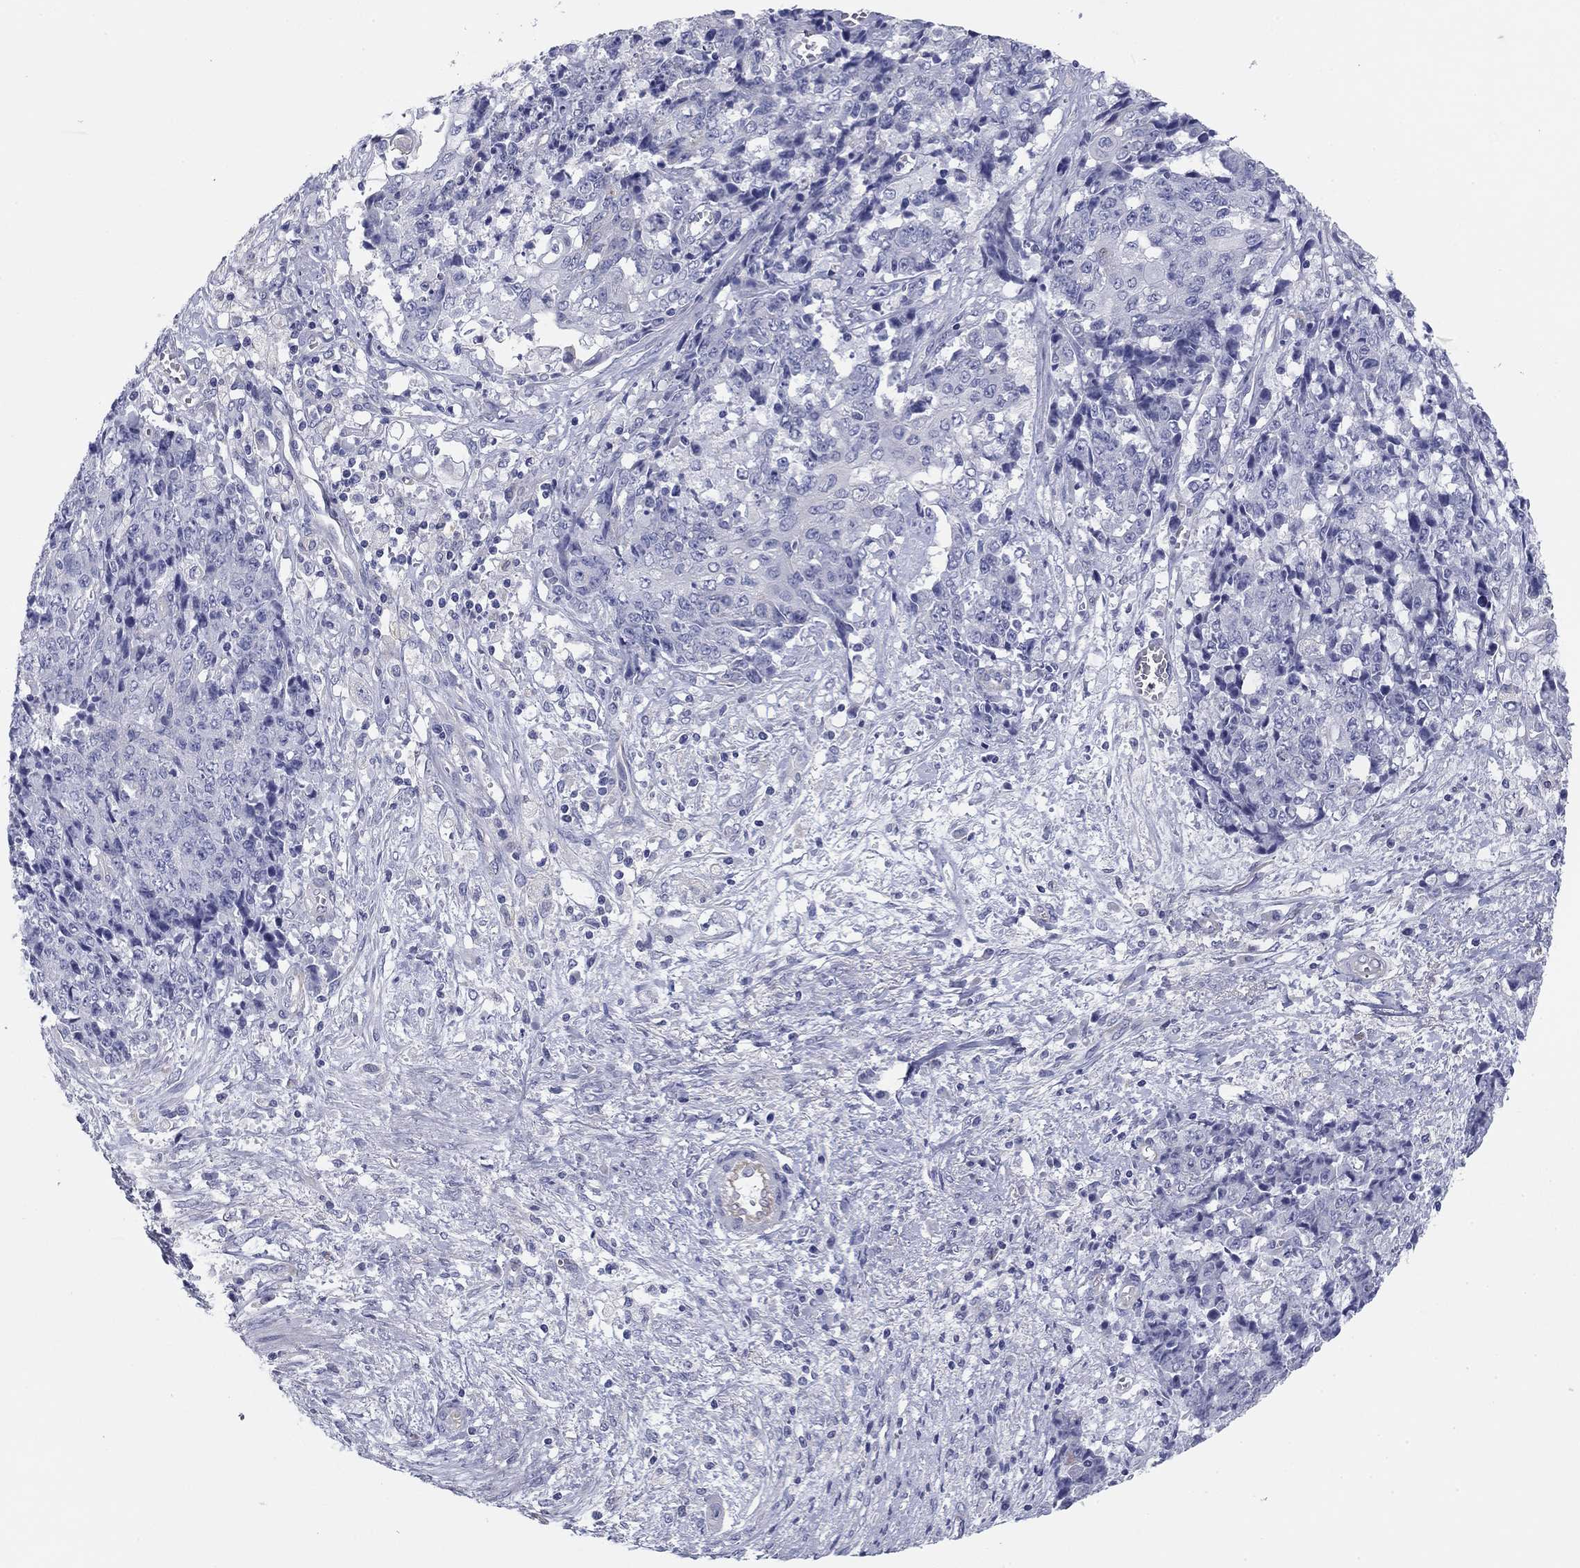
{"staining": {"intensity": "negative", "quantity": "none", "location": "none"}, "tissue": "ovarian cancer", "cell_type": "Tumor cells", "image_type": "cancer", "snomed": [{"axis": "morphology", "description": "Carcinoma, endometroid"}, {"axis": "topography", "description": "Ovary"}], "caption": "Histopathology image shows no protein expression in tumor cells of ovarian endometroid carcinoma tissue.", "gene": "SEPTIN3", "patient": {"sex": "female", "age": 42}}